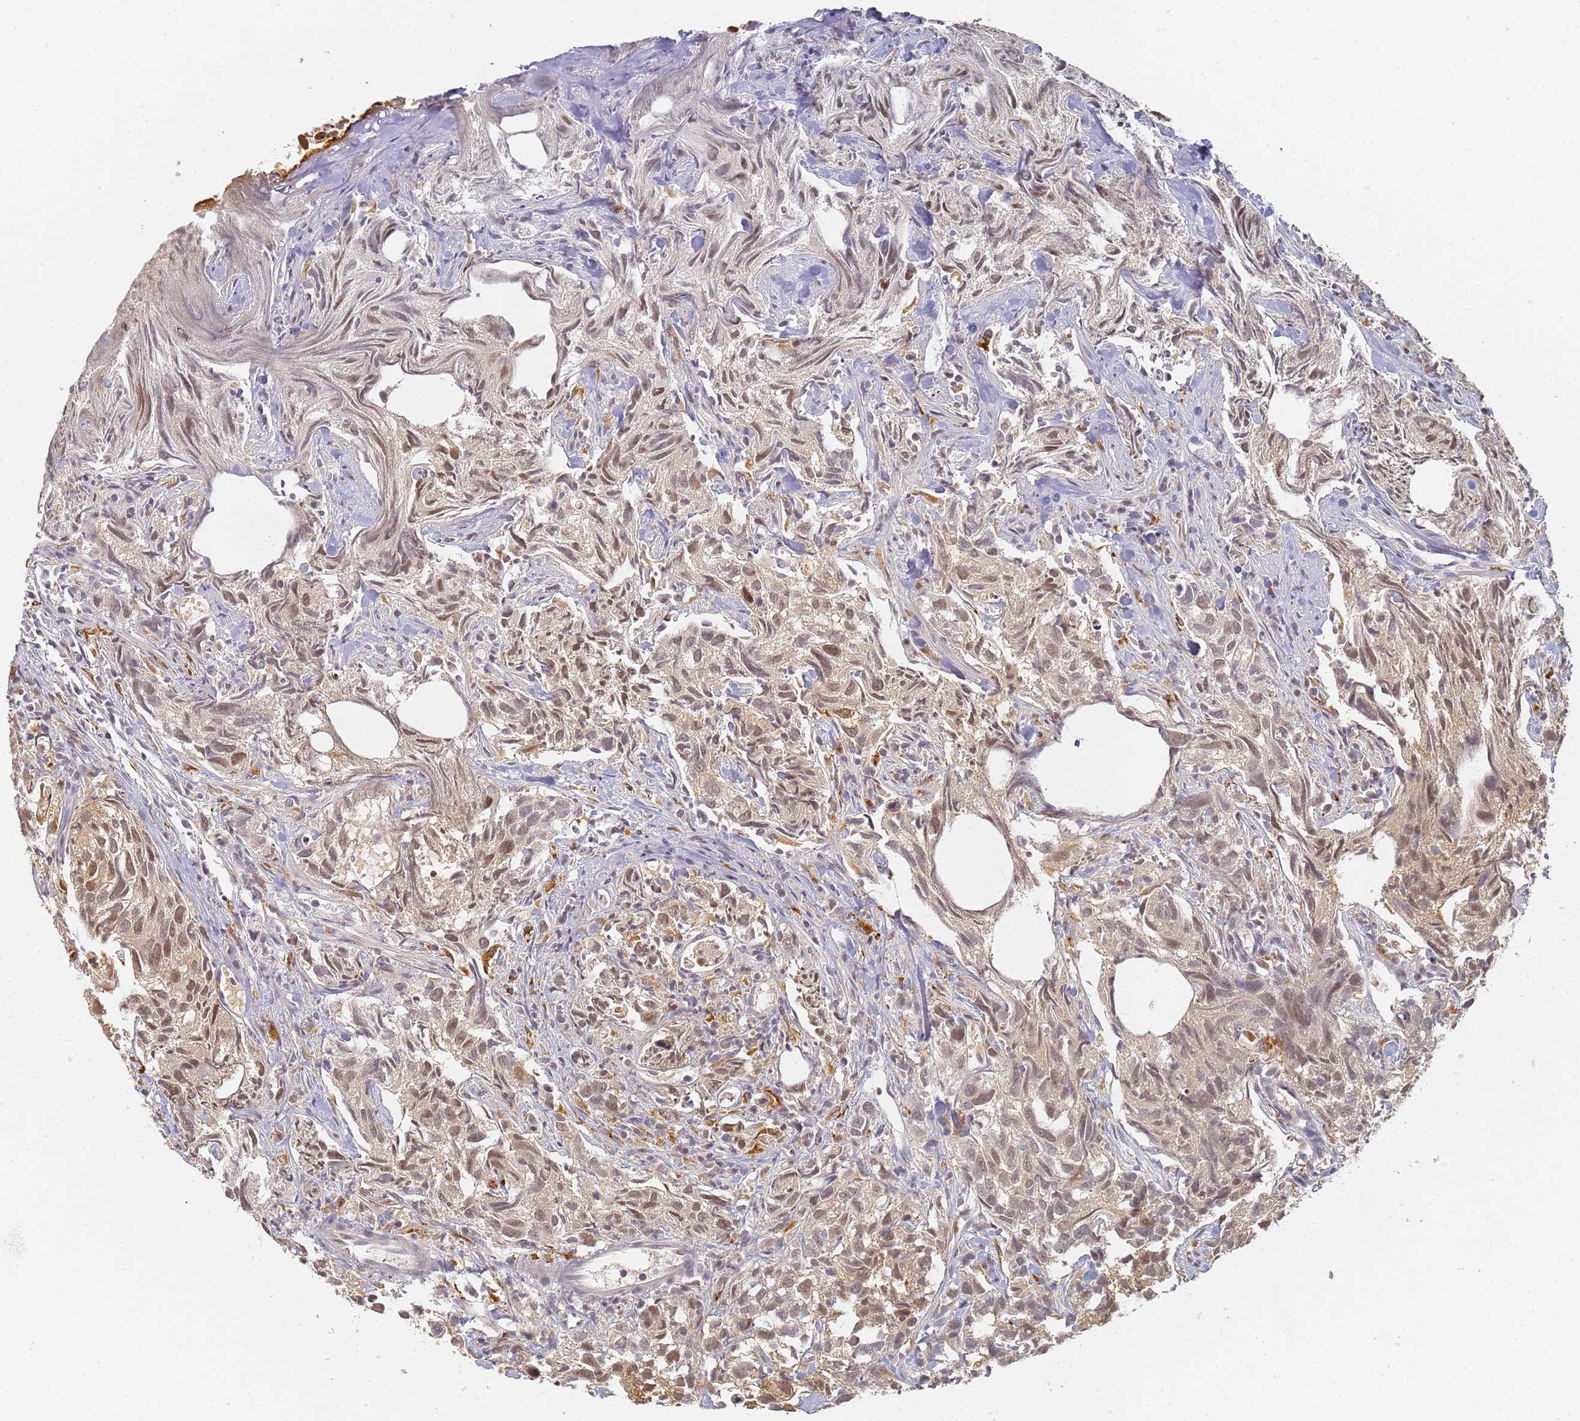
{"staining": {"intensity": "moderate", "quantity": "25%-75%", "location": "cytoplasmic/membranous,nuclear"}, "tissue": "urothelial cancer", "cell_type": "Tumor cells", "image_type": "cancer", "snomed": [{"axis": "morphology", "description": "Urothelial carcinoma, High grade"}, {"axis": "topography", "description": "Urinary bladder"}], "caption": "Protein staining of high-grade urothelial carcinoma tissue displays moderate cytoplasmic/membranous and nuclear positivity in about 25%-75% of tumor cells. (DAB = brown stain, brightfield microscopy at high magnification).", "gene": "HMCES", "patient": {"sex": "female", "age": 75}}